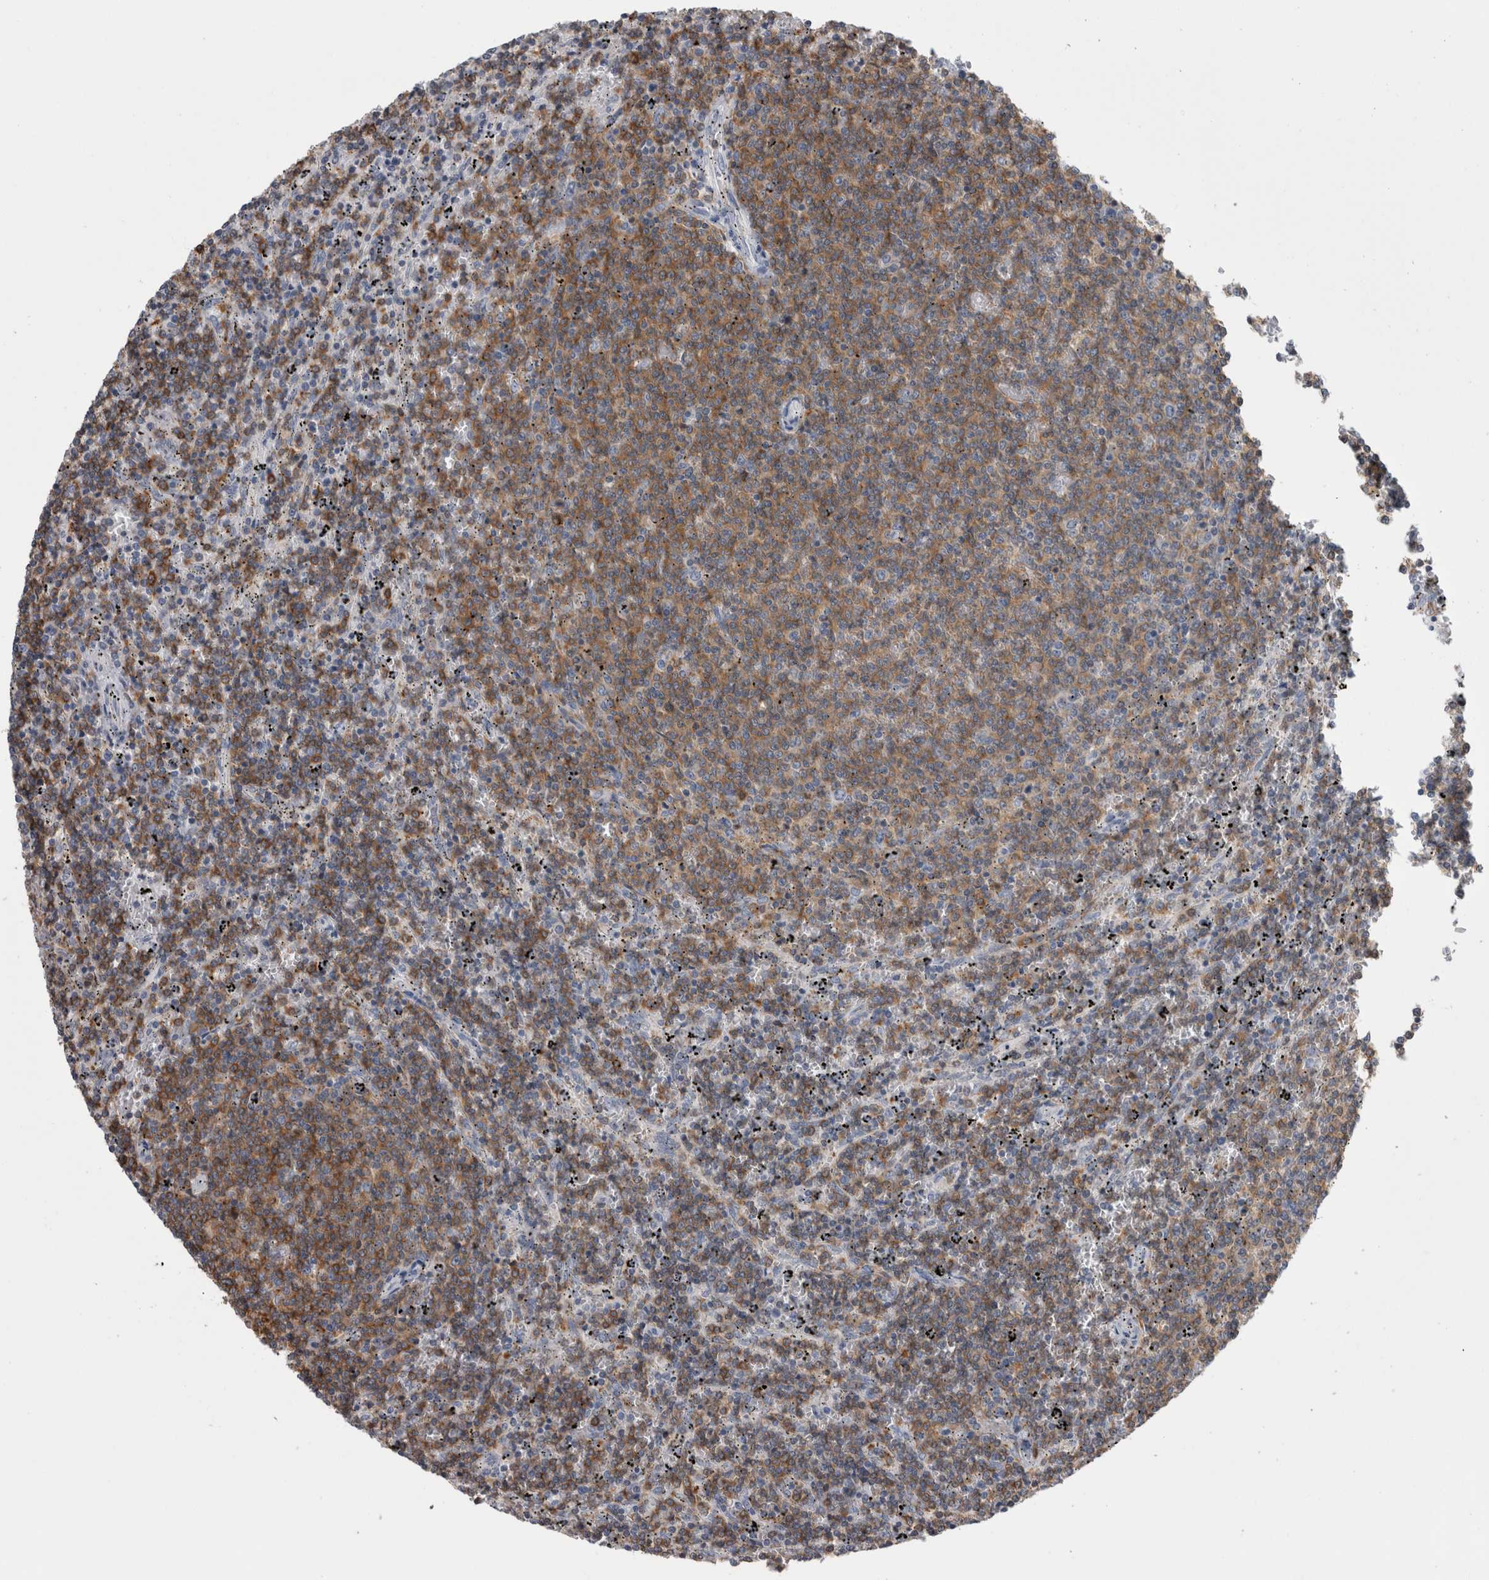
{"staining": {"intensity": "moderate", "quantity": ">75%", "location": "cytoplasmic/membranous"}, "tissue": "lymphoma", "cell_type": "Tumor cells", "image_type": "cancer", "snomed": [{"axis": "morphology", "description": "Malignant lymphoma, non-Hodgkin's type, Low grade"}, {"axis": "topography", "description": "Spleen"}], "caption": "Immunohistochemistry (IHC) (DAB (3,3'-diaminobenzidine)) staining of human lymphoma demonstrates moderate cytoplasmic/membranous protein expression in approximately >75% of tumor cells. (DAB IHC with brightfield microscopy, high magnification).", "gene": "DCTN6", "patient": {"sex": "female", "age": 50}}